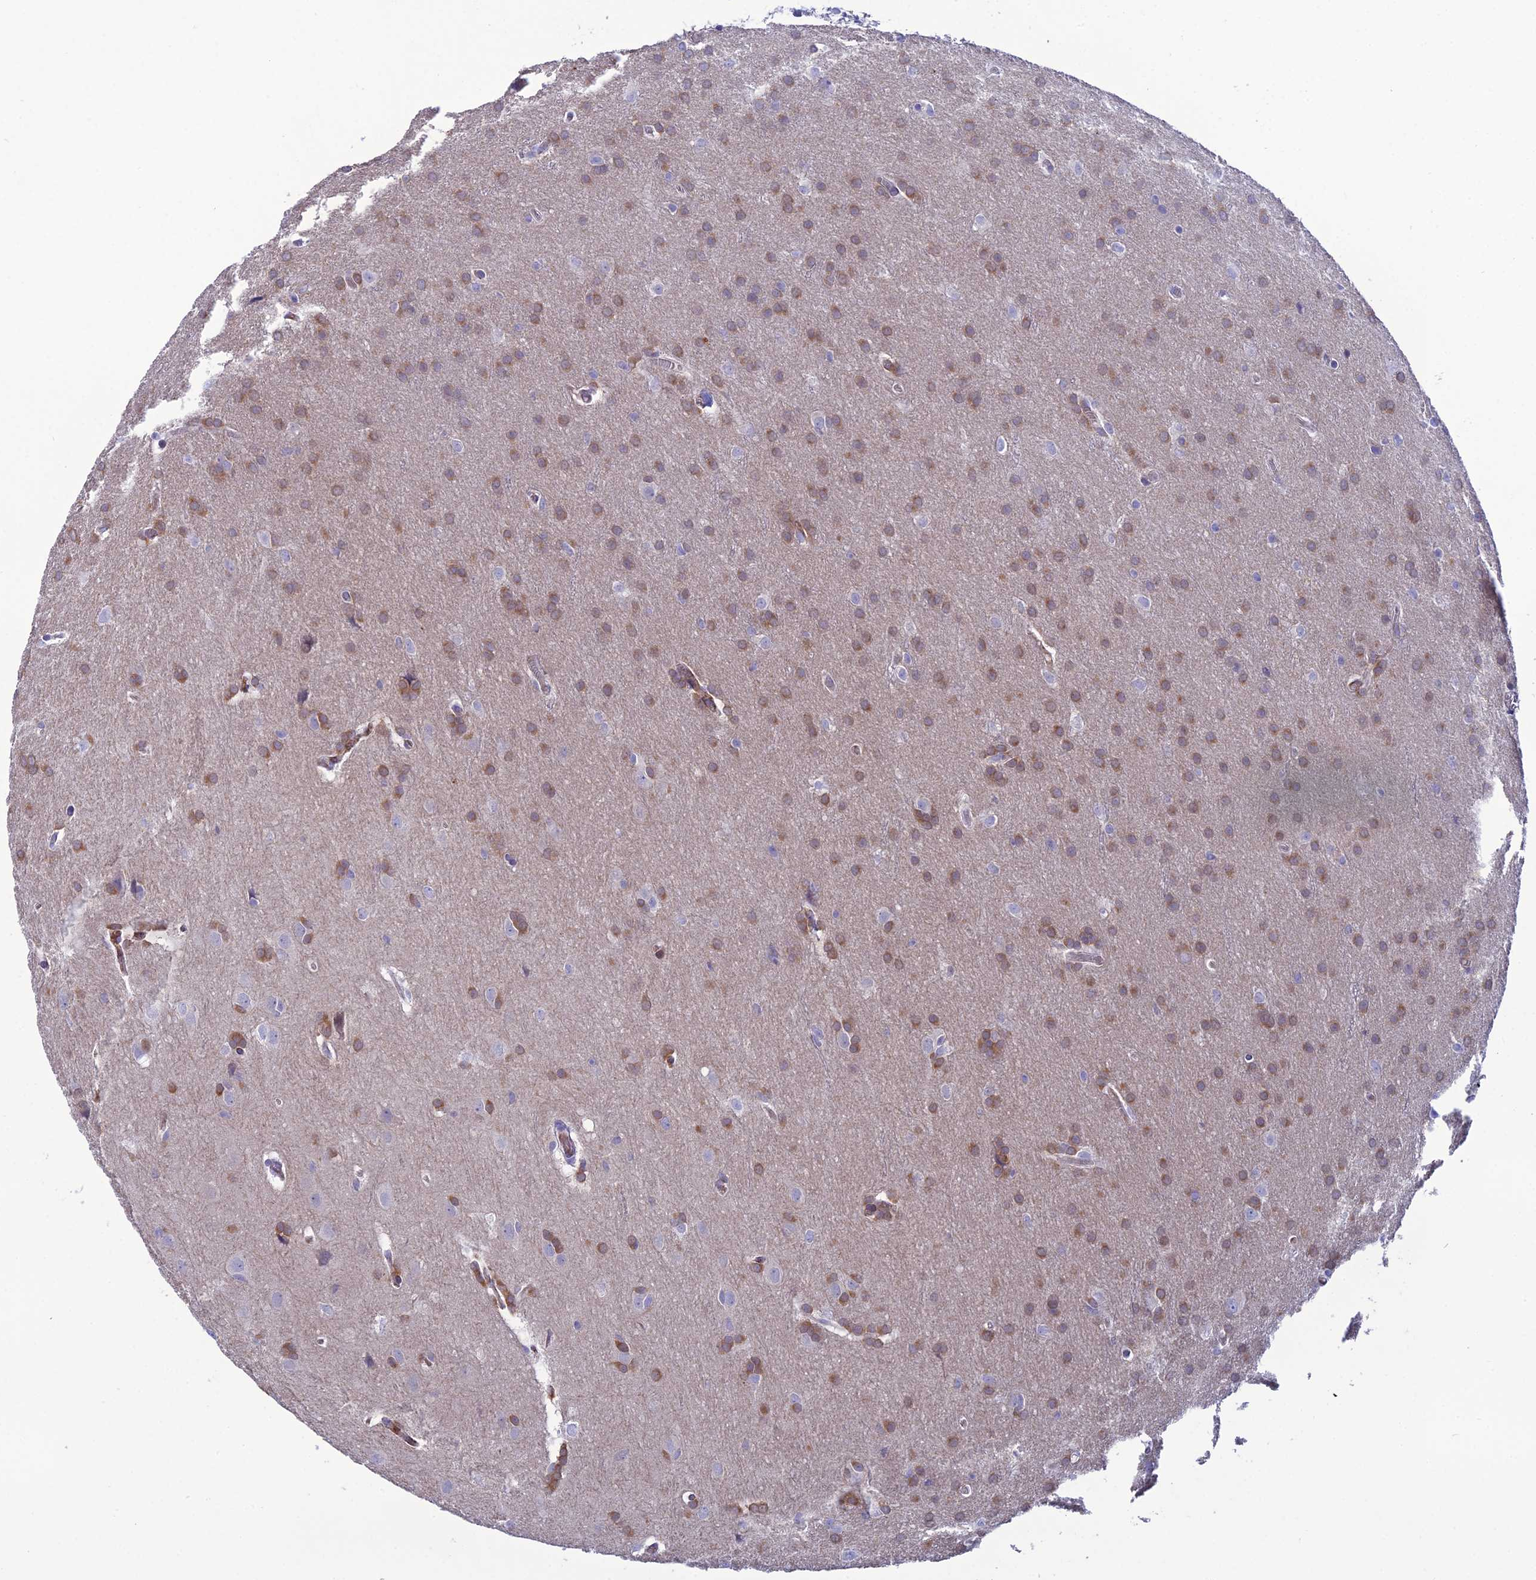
{"staining": {"intensity": "moderate", "quantity": ">75%", "location": "cytoplasmic/membranous"}, "tissue": "glioma", "cell_type": "Tumor cells", "image_type": "cancer", "snomed": [{"axis": "morphology", "description": "Glioma, malignant, Low grade"}, {"axis": "topography", "description": "Brain"}], "caption": "Moderate cytoplasmic/membranous staining for a protein is present in approximately >75% of tumor cells of glioma using immunohistochemistry (IHC).", "gene": "CRB2", "patient": {"sex": "female", "age": 32}}